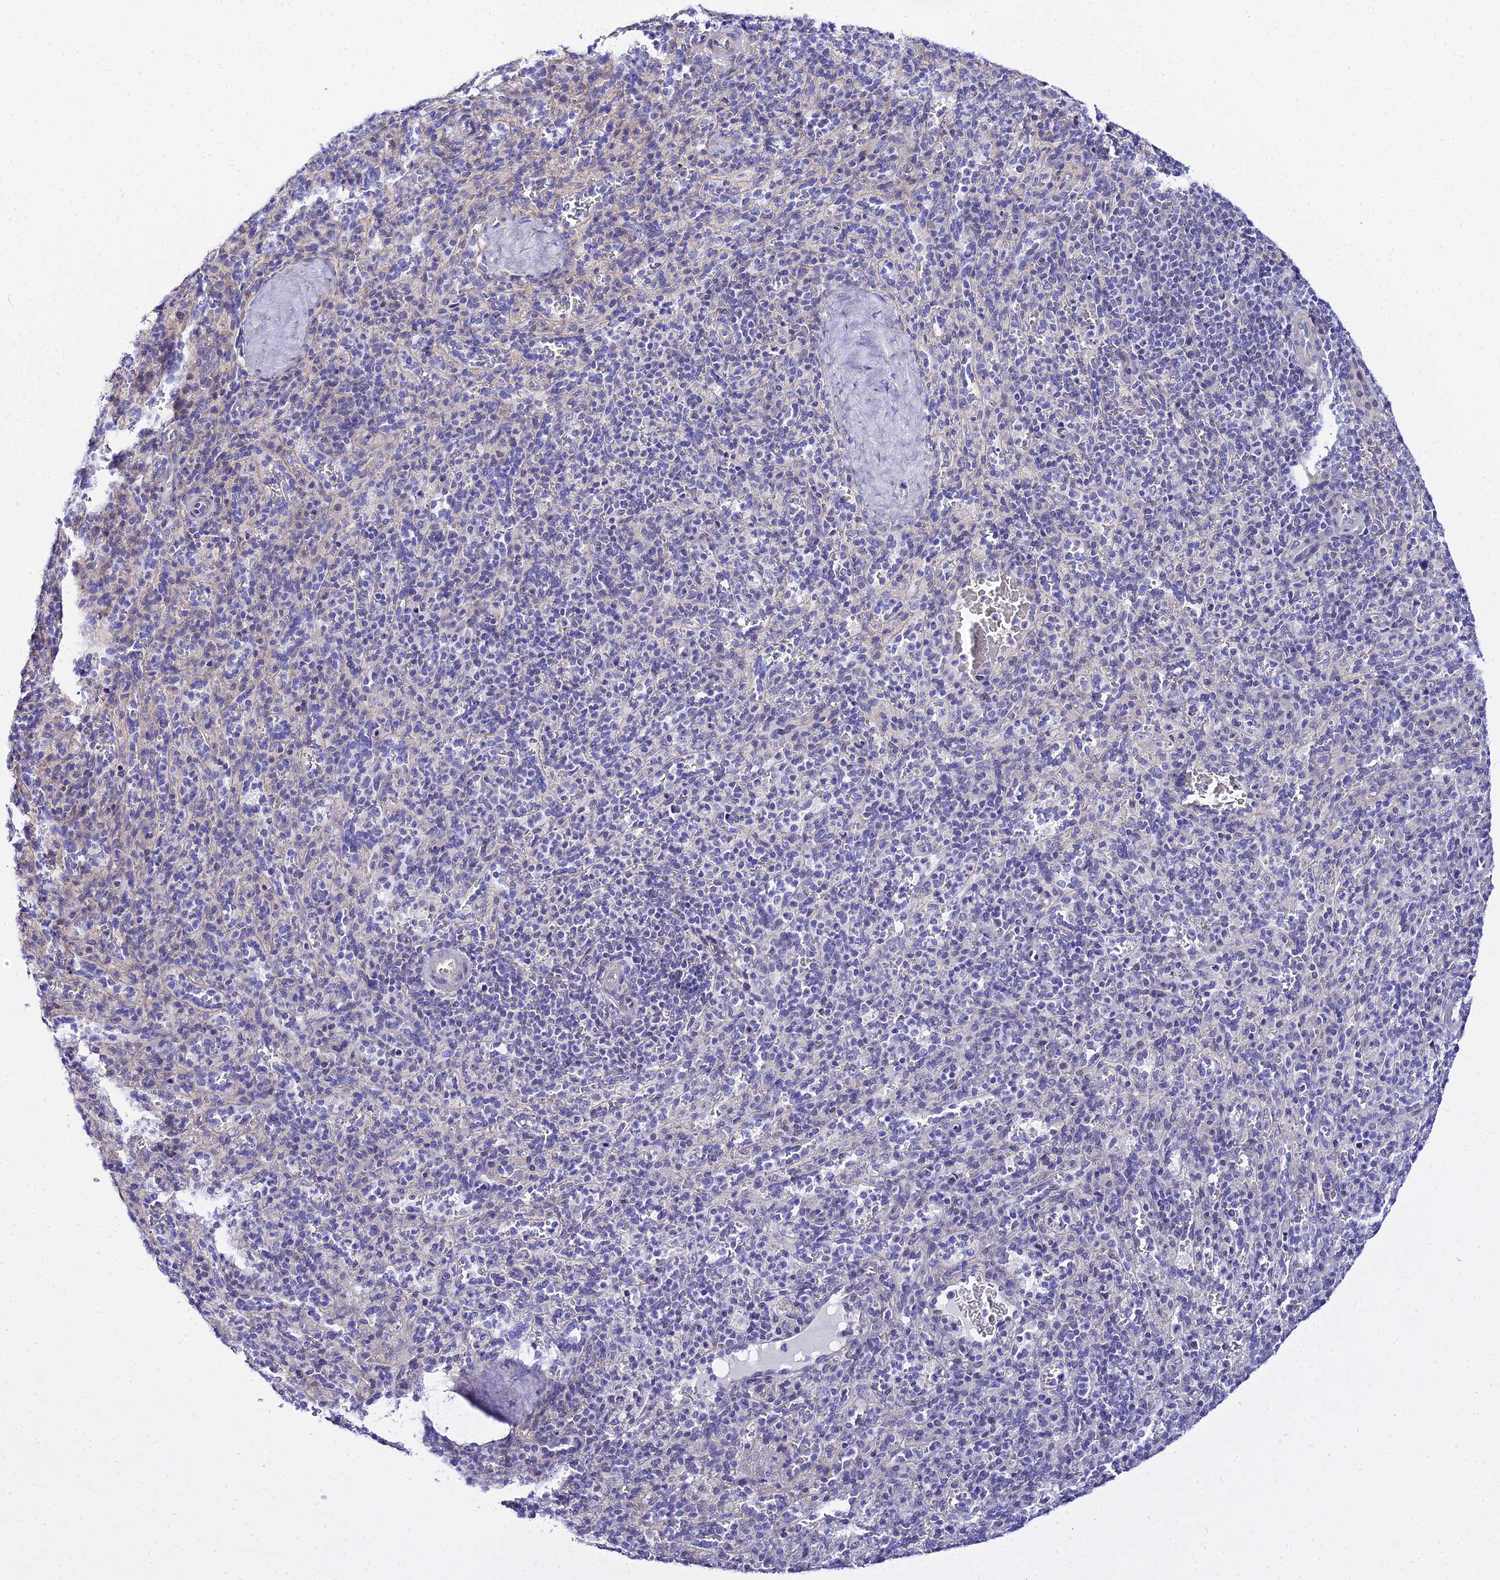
{"staining": {"intensity": "negative", "quantity": "none", "location": "none"}, "tissue": "spleen", "cell_type": "Cells in red pulp", "image_type": "normal", "snomed": [{"axis": "morphology", "description": "Normal tissue, NOS"}, {"axis": "topography", "description": "Spleen"}], "caption": "Cells in red pulp are negative for brown protein staining in unremarkable spleen. (DAB immunohistochemistry (IHC) visualized using brightfield microscopy, high magnification).", "gene": "ZNF628", "patient": {"sex": "male", "age": 36}}